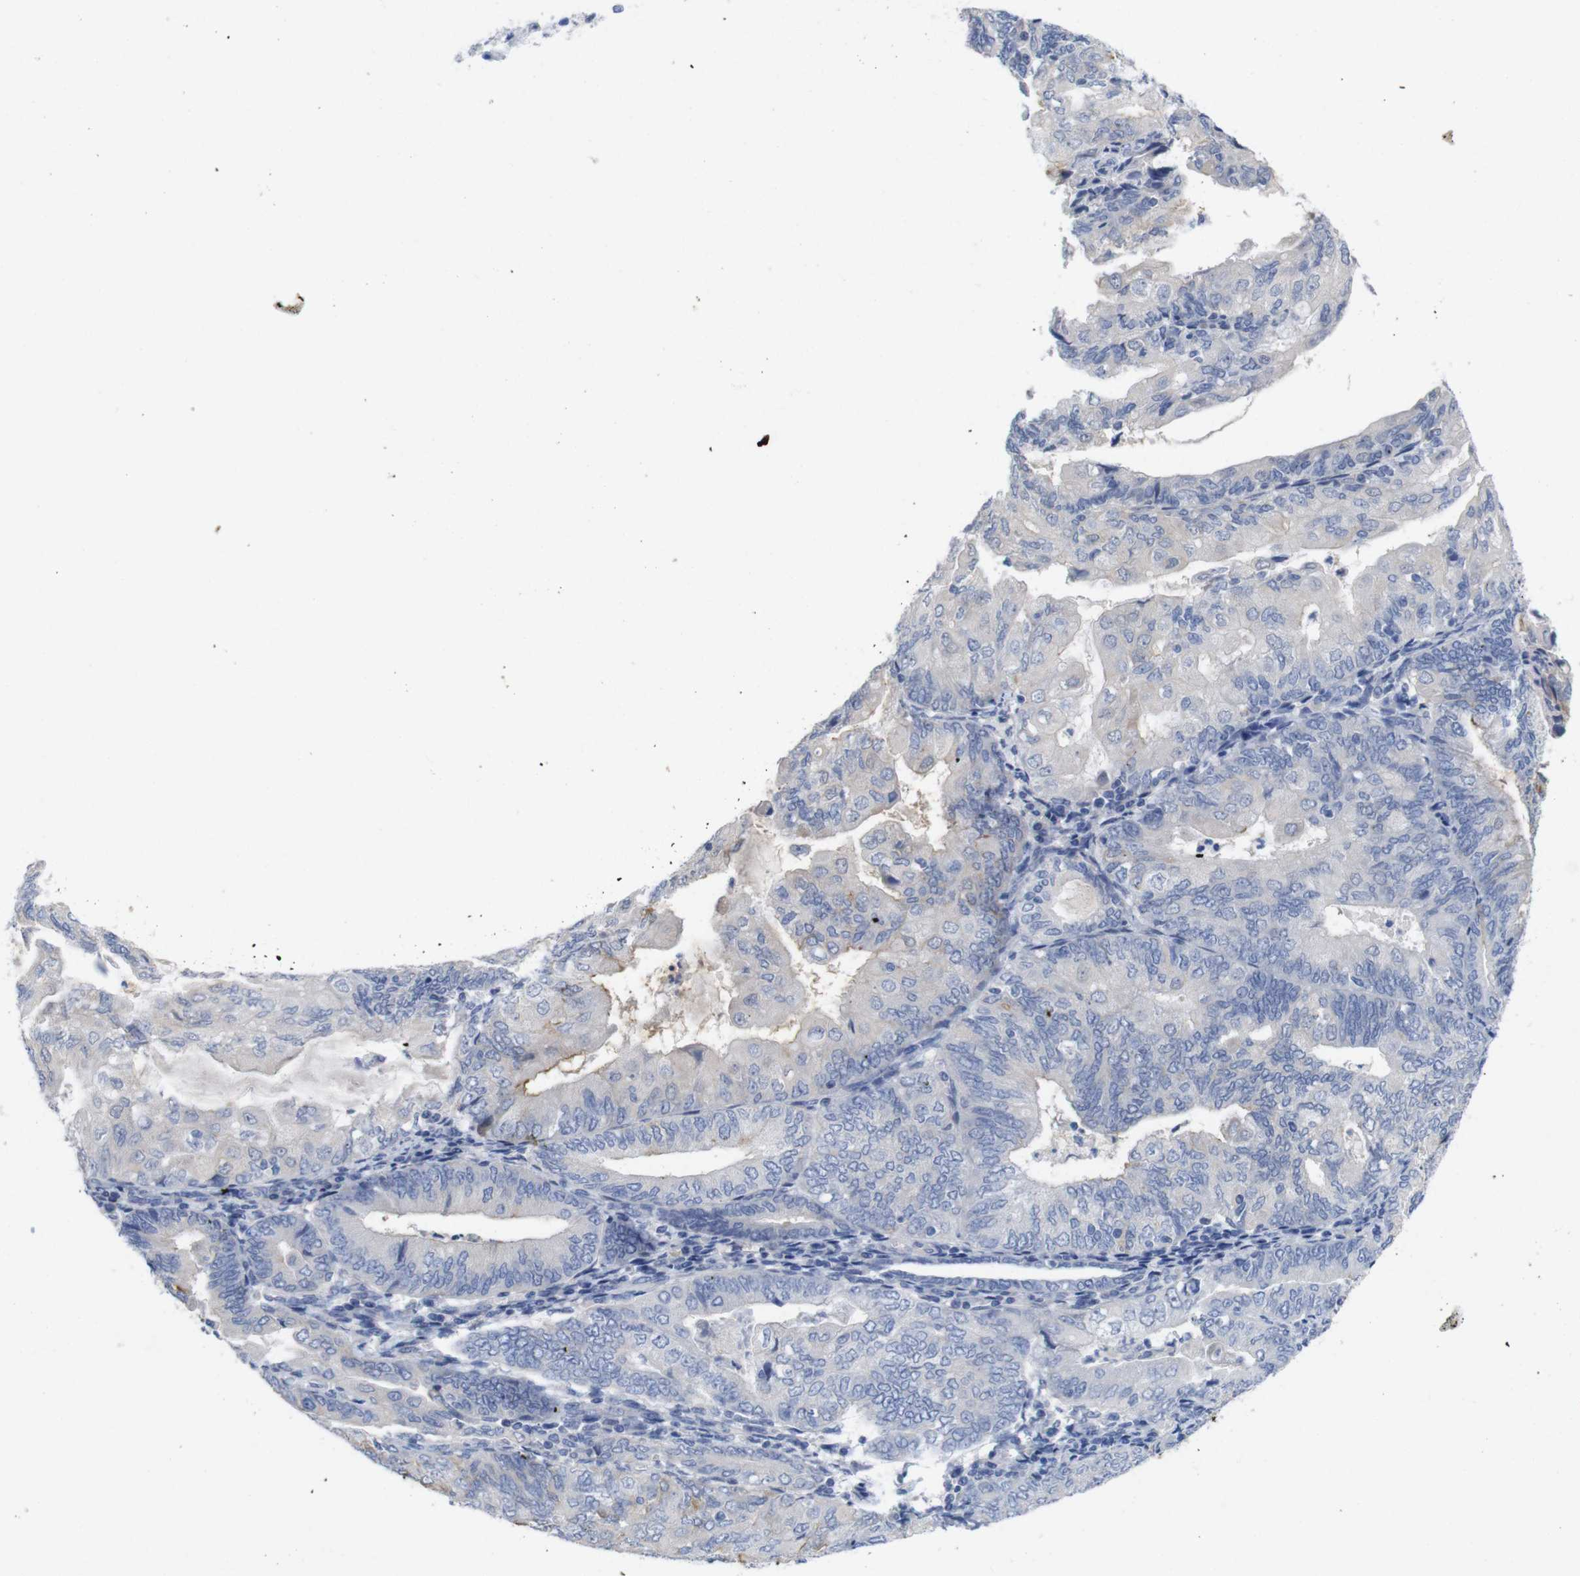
{"staining": {"intensity": "weak", "quantity": "<25%", "location": "cytoplasmic/membranous"}, "tissue": "endometrial cancer", "cell_type": "Tumor cells", "image_type": "cancer", "snomed": [{"axis": "morphology", "description": "Adenocarcinoma, NOS"}, {"axis": "topography", "description": "Endometrium"}], "caption": "IHC image of human endometrial cancer (adenocarcinoma) stained for a protein (brown), which displays no expression in tumor cells. The staining was performed using DAB to visualize the protein expression in brown, while the nuclei were stained in blue with hematoxylin (Magnification: 20x).", "gene": "TNNI3", "patient": {"sex": "female", "age": 81}}